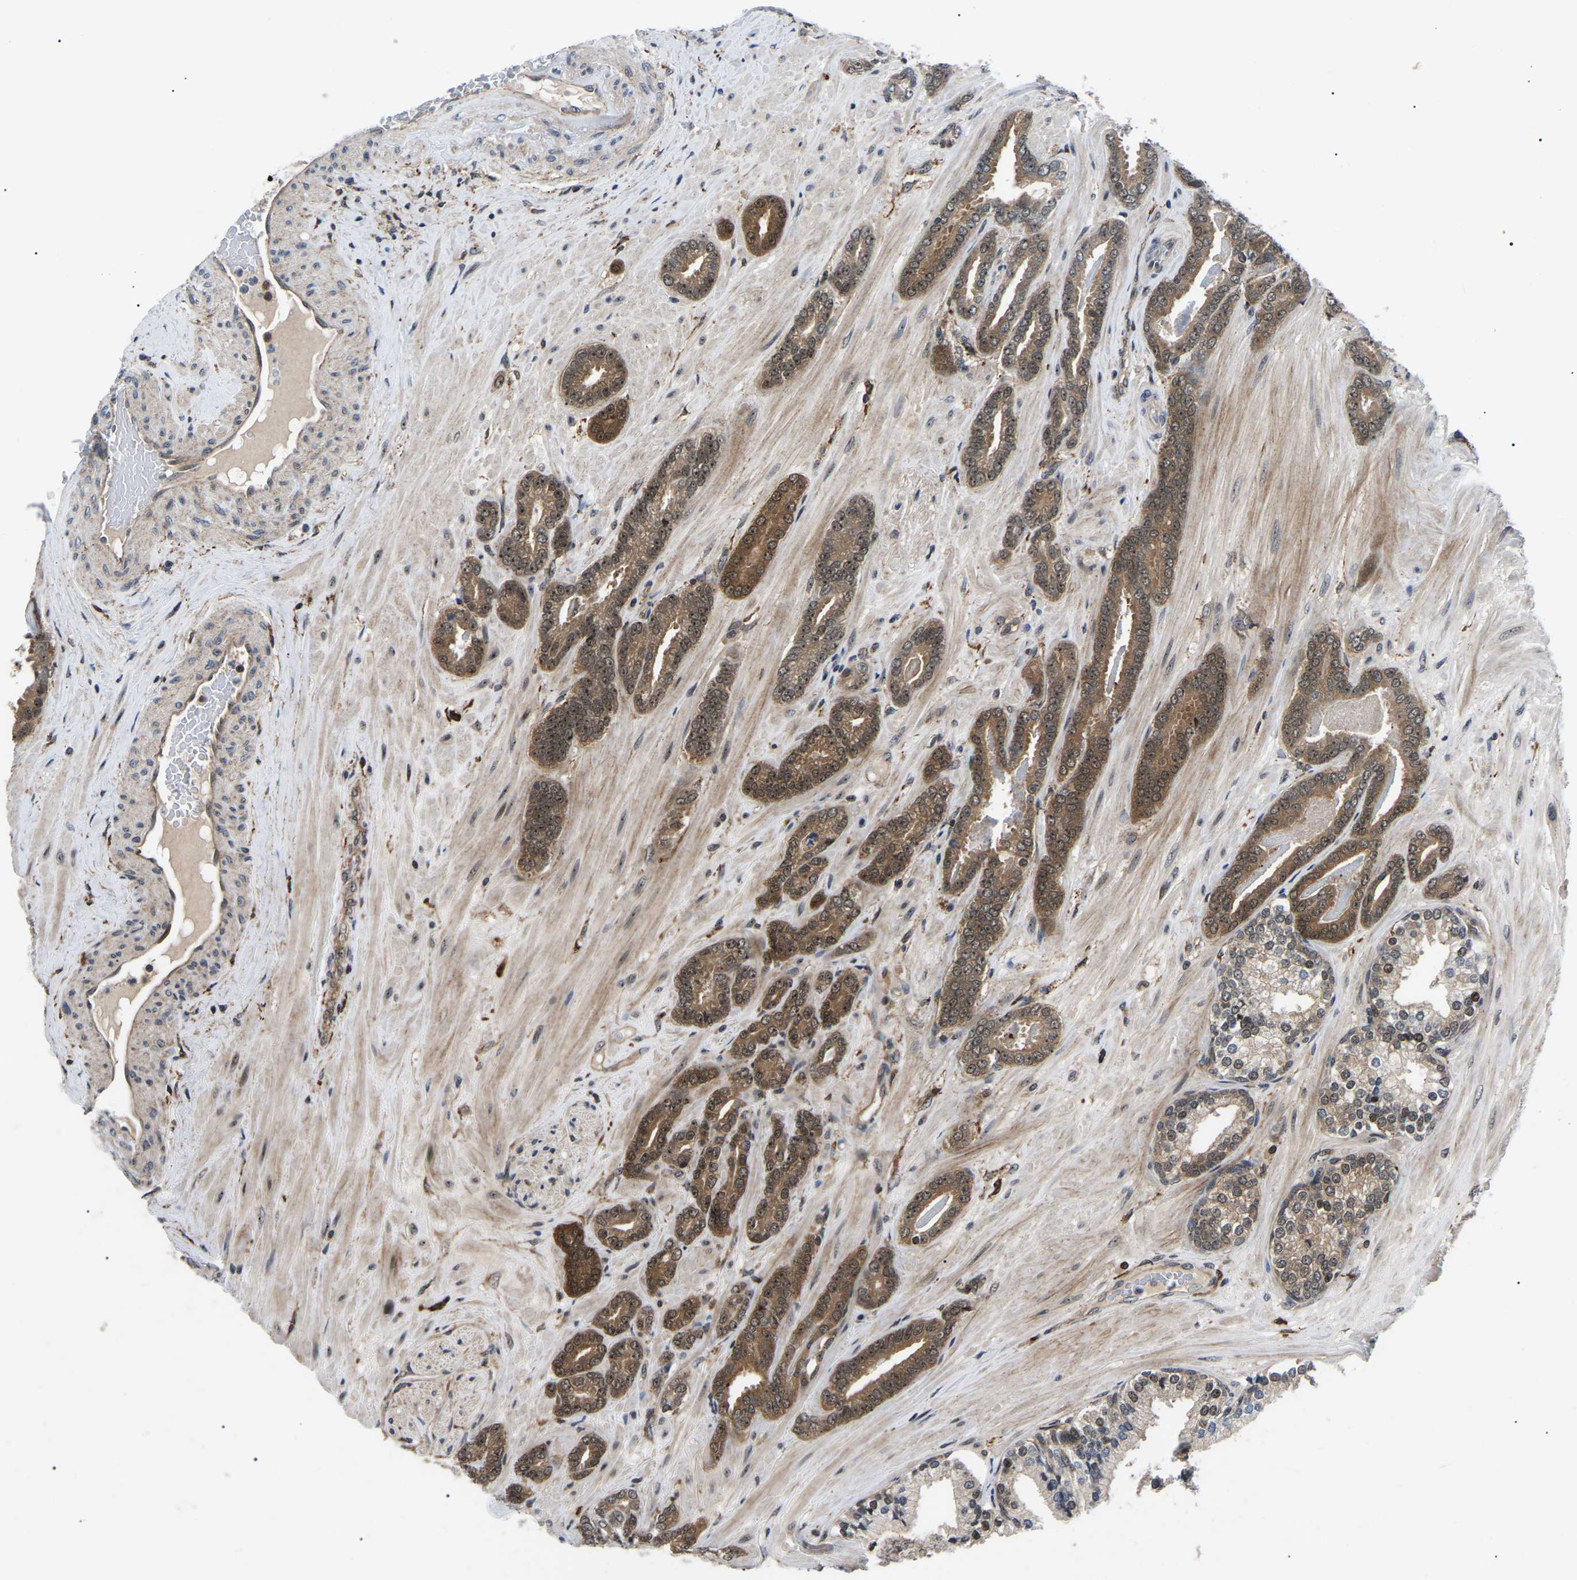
{"staining": {"intensity": "moderate", "quantity": "25%-75%", "location": "cytoplasmic/membranous,nuclear"}, "tissue": "prostate cancer", "cell_type": "Tumor cells", "image_type": "cancer", "snomed": [{"axis": "morphology", "description": "Adenocarcinoma, Low grade"}, {"axis": "topography", "description": "Prostate"}], "caption": "The image demonstrates staining of prostate adenocarcinoma (low-grade), revealing moderate cytoplasmic/membranous and nuclear protein positivity (brown color) within tumor cells. (DAB (3,3'-diaminobenzidine) = brown stain, brightfield microscopy at high magnification).", "gene": "RRP1B", "patient": {"sex": "male", "age": 63}}